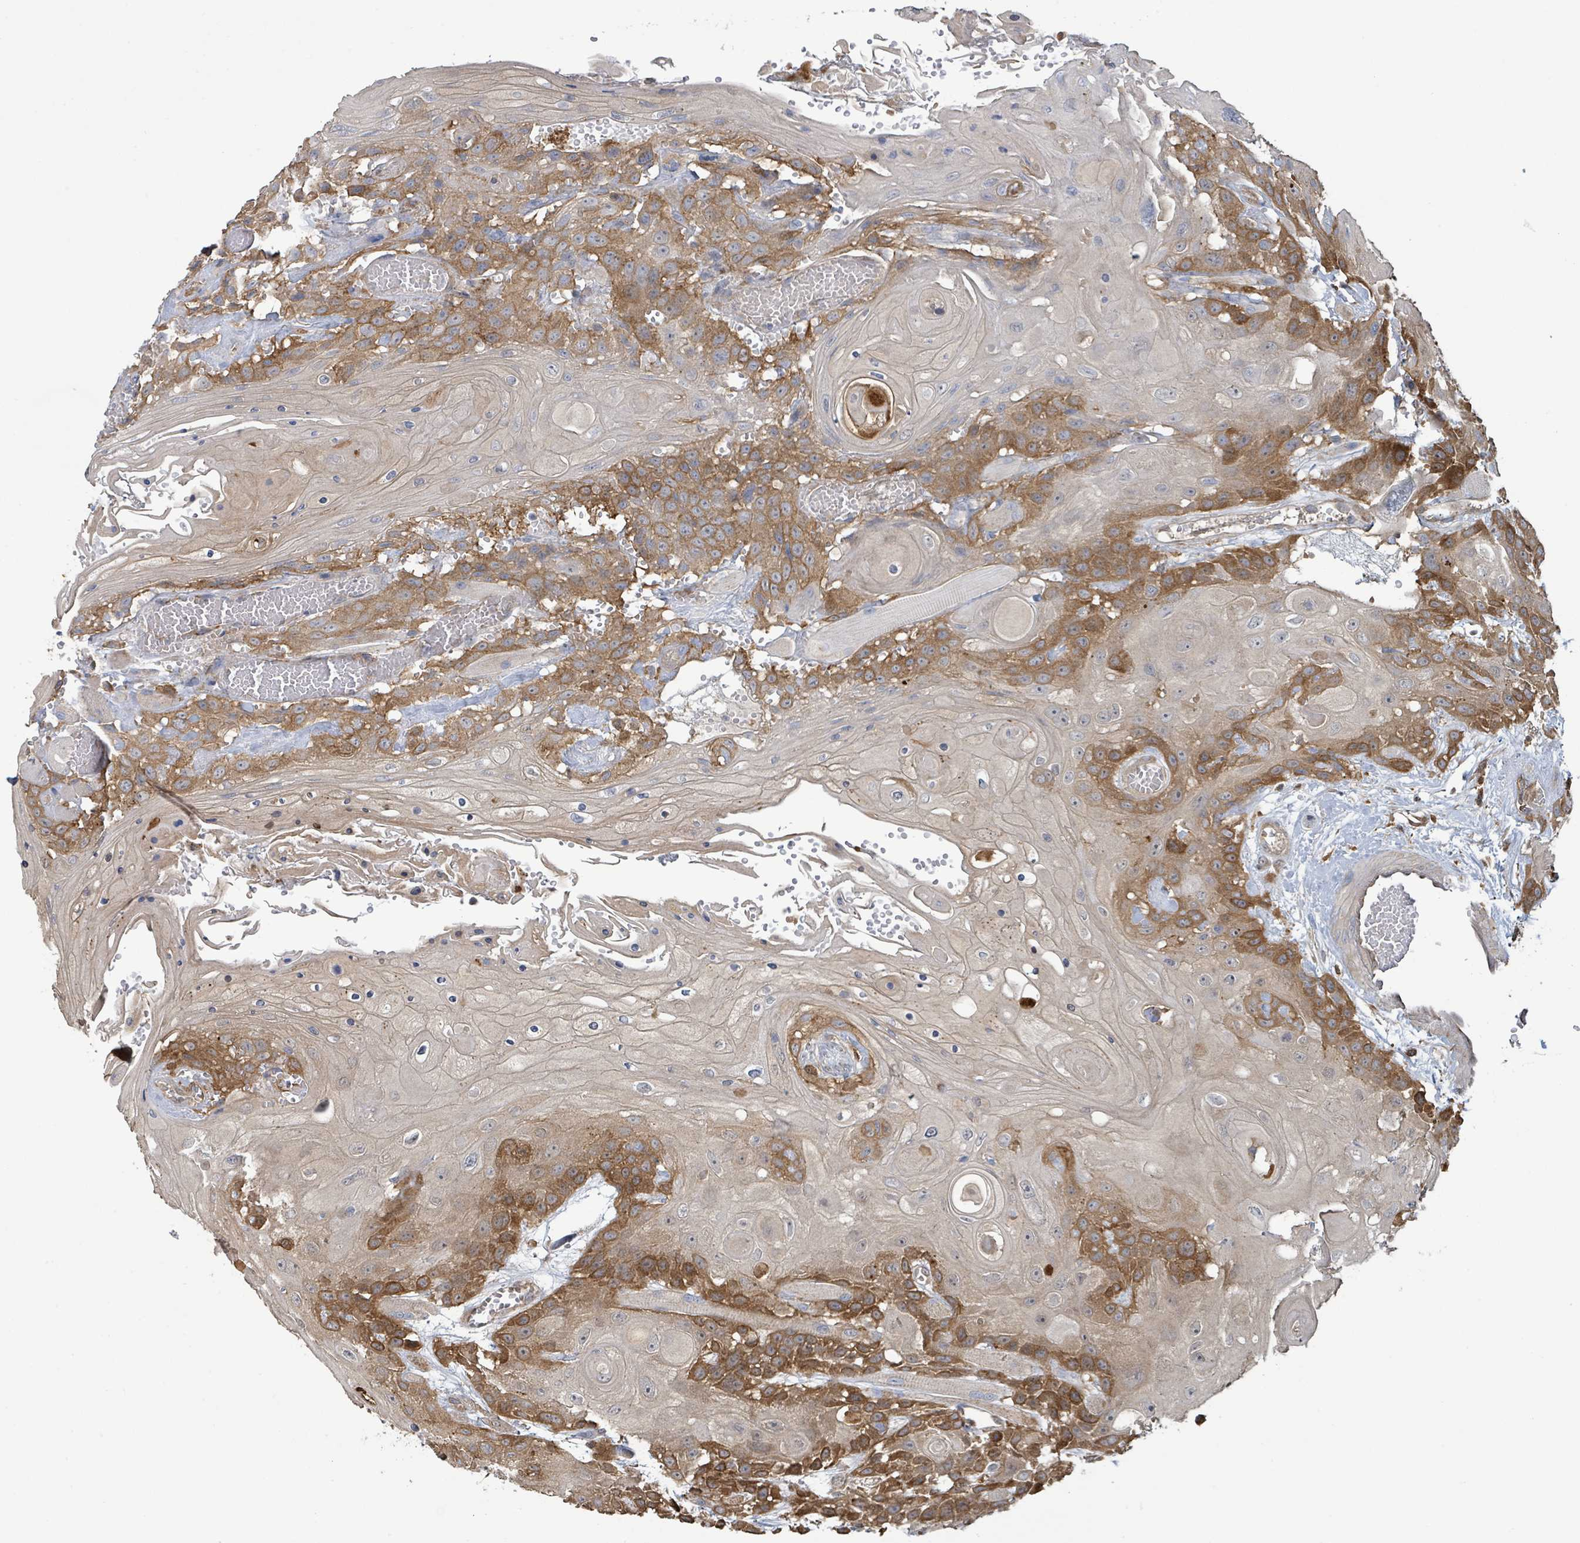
{"staining": {"intensity": "moderate", "quantity": ">75%", "location": "cytoplasmic/membranous"}, "tissue": "head and neck cancer", "cell_type": "Tumor cells", "image_type": "cancer", "snomed": [{"axis": "morphology", "description": "Squamous cell carcinoma, NOS"}, {"axis": "topography", "description": "Head-Neck"}], "caption": "The histopathology image reveals immunohistochemical staining of head and neck cancer. There is moderate cytoplasmic/membranous positivity is identified in about >75% of tumor cells. Using DAB (brown) and hematoxylin (blue) stains, captured at high magnification using brightfield microscopy.", "gene": "ARPIN", "patient": {"sex": "female", "age": 43}}